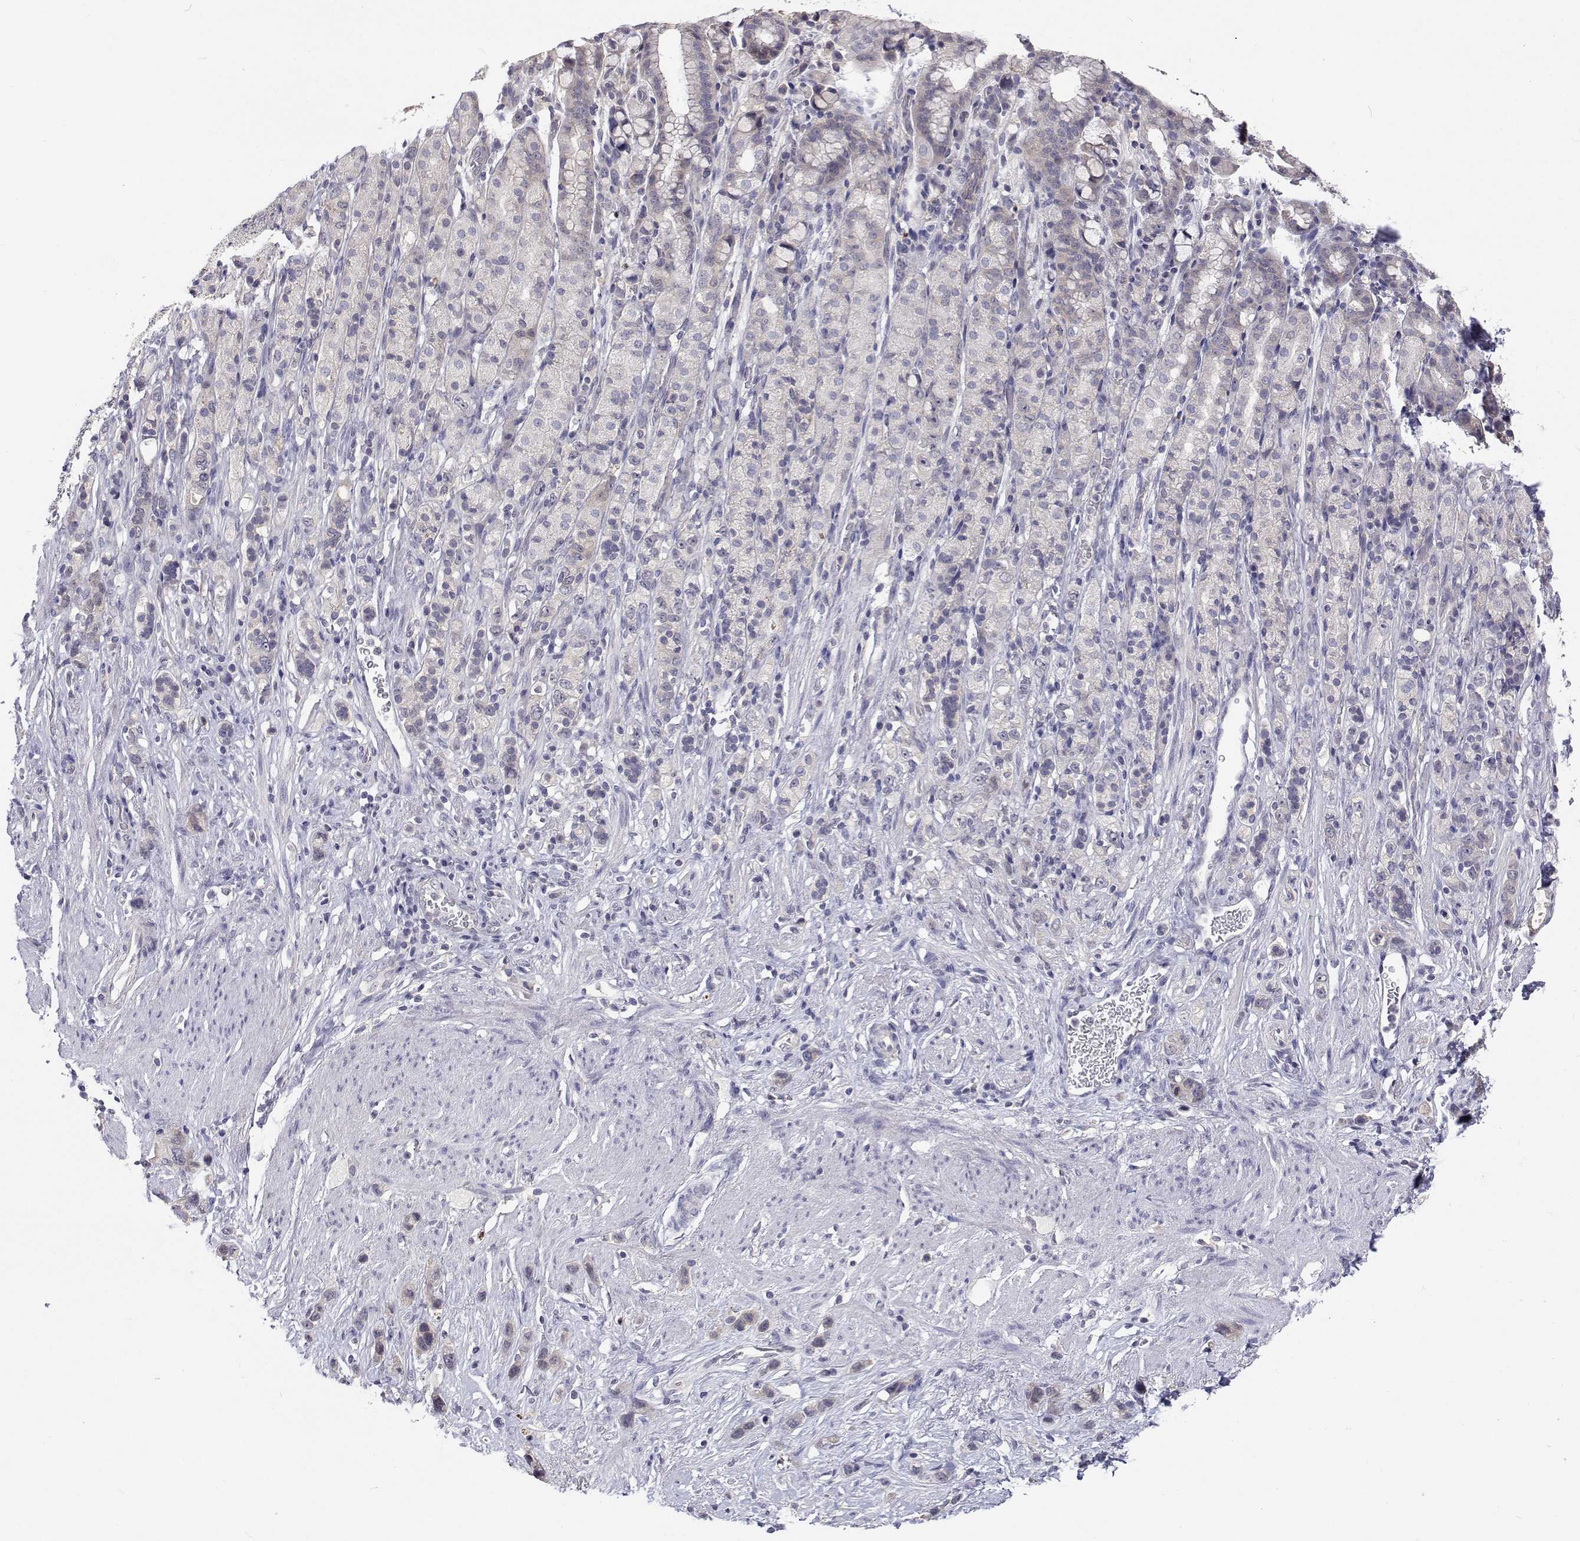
{"staining": {"intensity": "negative", "quantity": "none", "location": "none"}, "tissue": "stomach cancer", "cell_type": "Tumor cells", "image_type": "cancer", "snomed": [{"axis": "morphology", "description": "Adenocarcinoma, NOS"}, {"axis": "topography", "description": "Stomach"}], "caption": "This is an immunohistochemistry photomicrograph of human stomach cancer (adenocarcinoma). There is no expression in tumor cells.", "gene": "MYPN", "patient": {"sex": "female", "age": 65}}